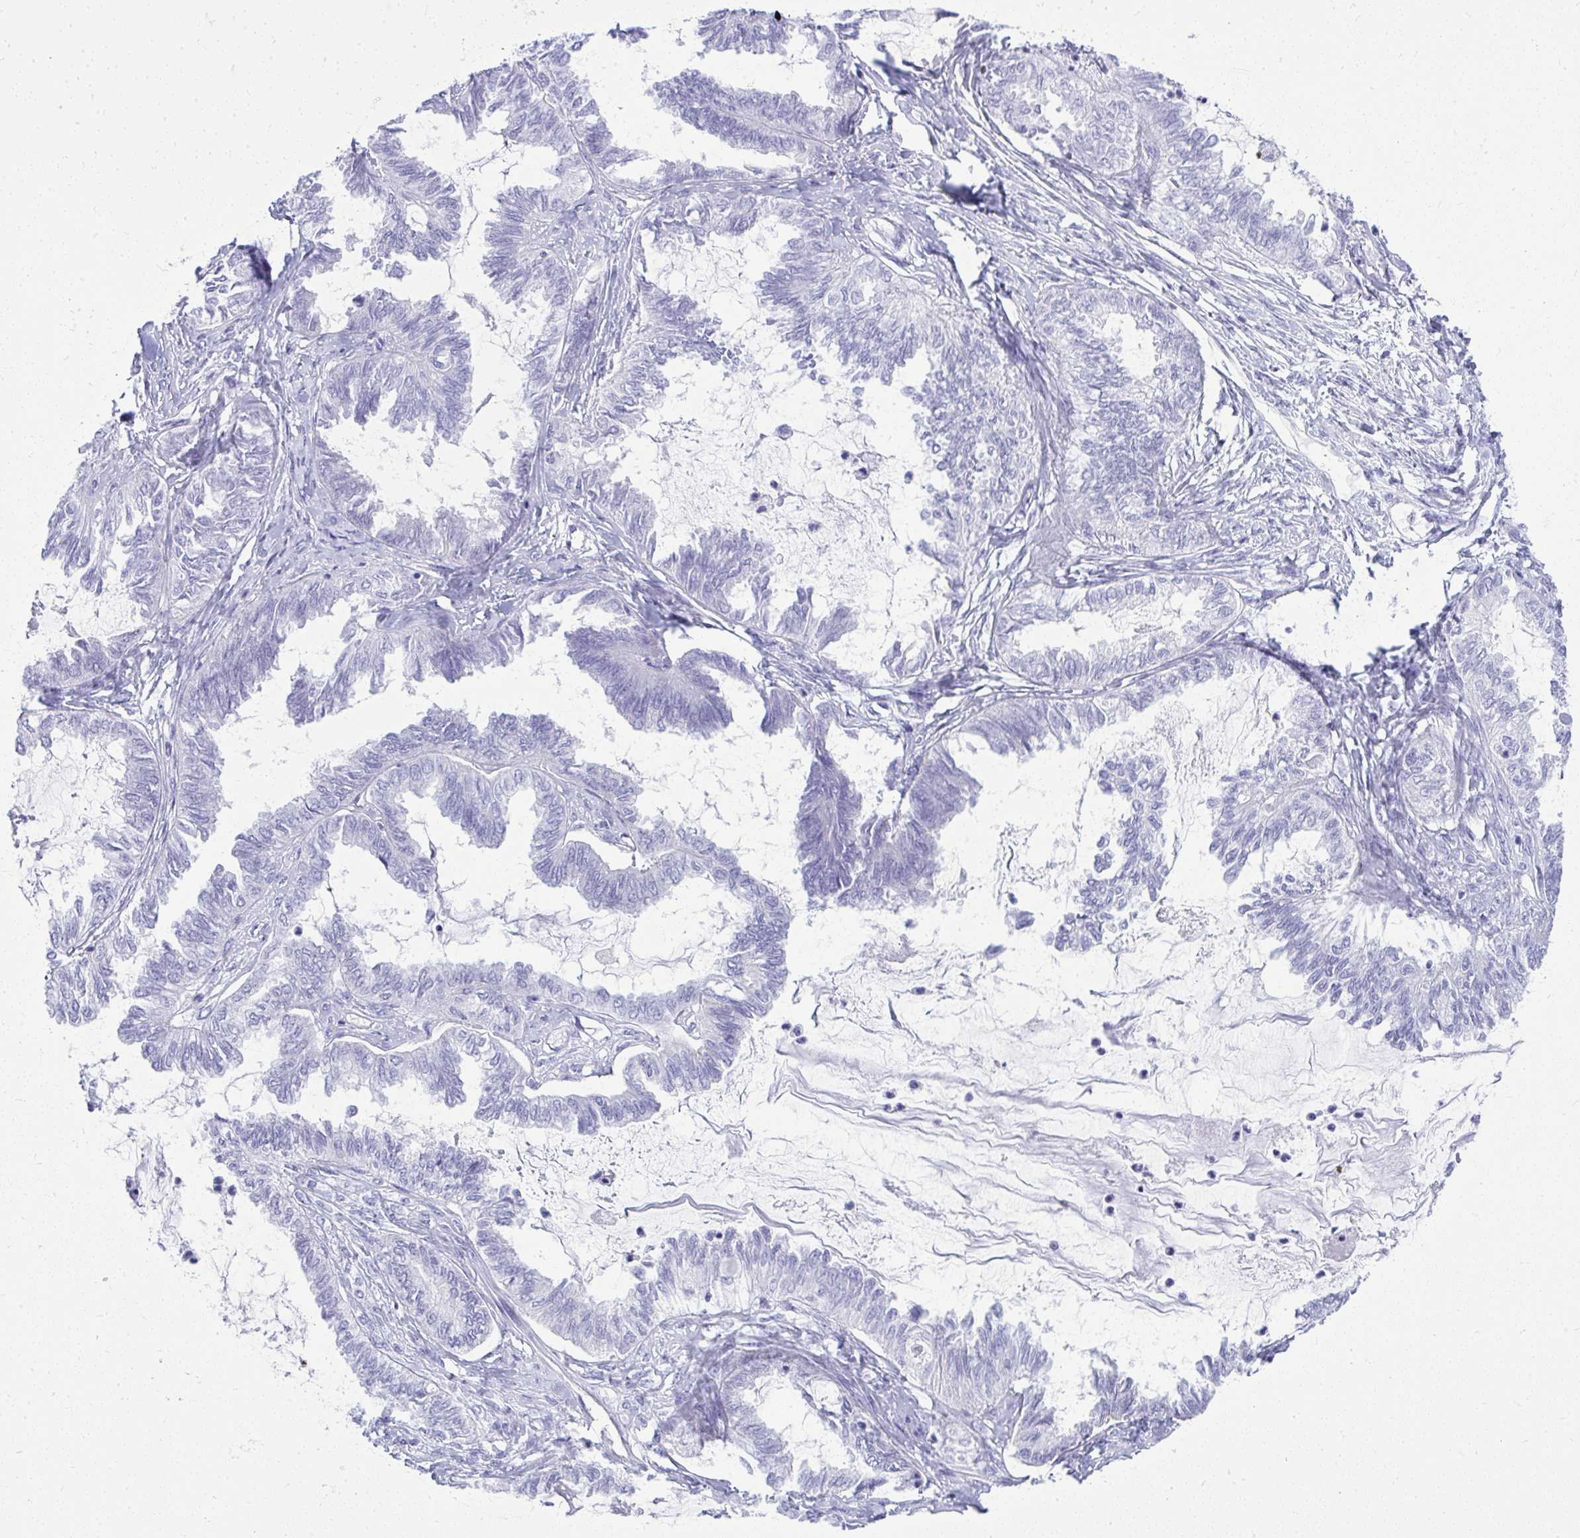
{"staining": {"intensity": "negative", "quantity": "none", "location": "none"}, "tissue": "ovarian cancer", "cell_type": "Tumor cells", "image_type": "cancer", "snomed": [{"axis": "morphology", "description": "Carcinoma, endometroid"}, {"axis": "topography", "description": "Ovary"}], "caption": "Tumor cells are negative for protein expression in human ovarian endometroid carcinoma.", "gene": "RALYL", "patient": {"sex": "female", "age": 70}}